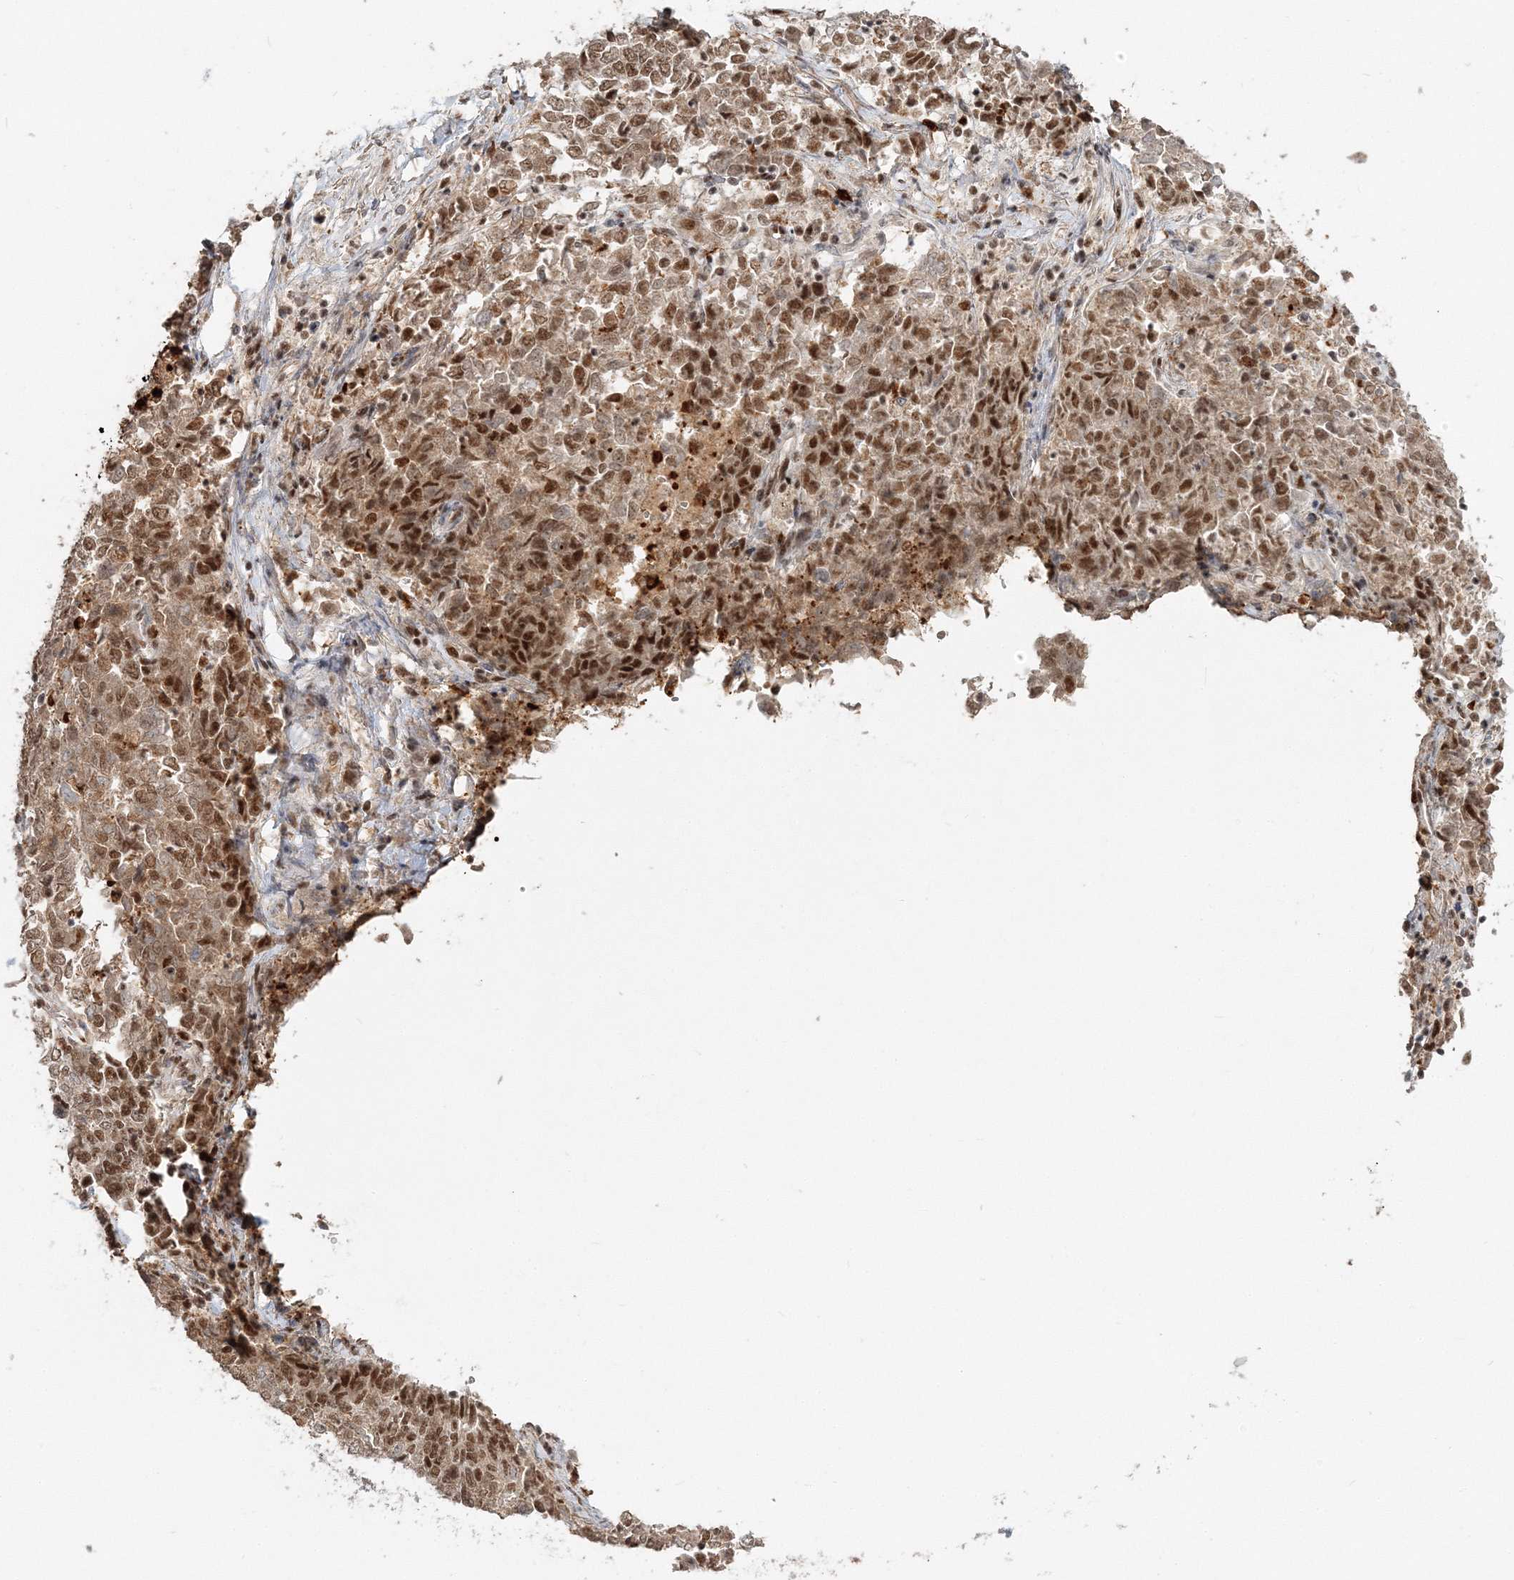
{"staining": {"intensity": "moderate", "quantity": ">75%", "location": "nuclear"}, "tissue": "endometrial cancer", "cell_type": "Tumor cells", "image_type": "cancer", "snomed": [{"axis": "morphology", "description": "Adenocarcinoma, NOS"}, {"axis": "topography", "description": "Endometrium"}], "caption": "Immunohistochemical staining of endometrial cancer shows moderate nuclear protein expression in about >75% of tumor cells.", "gene": "QRICH1", "patient": {"sex": "female", "age": 80}}